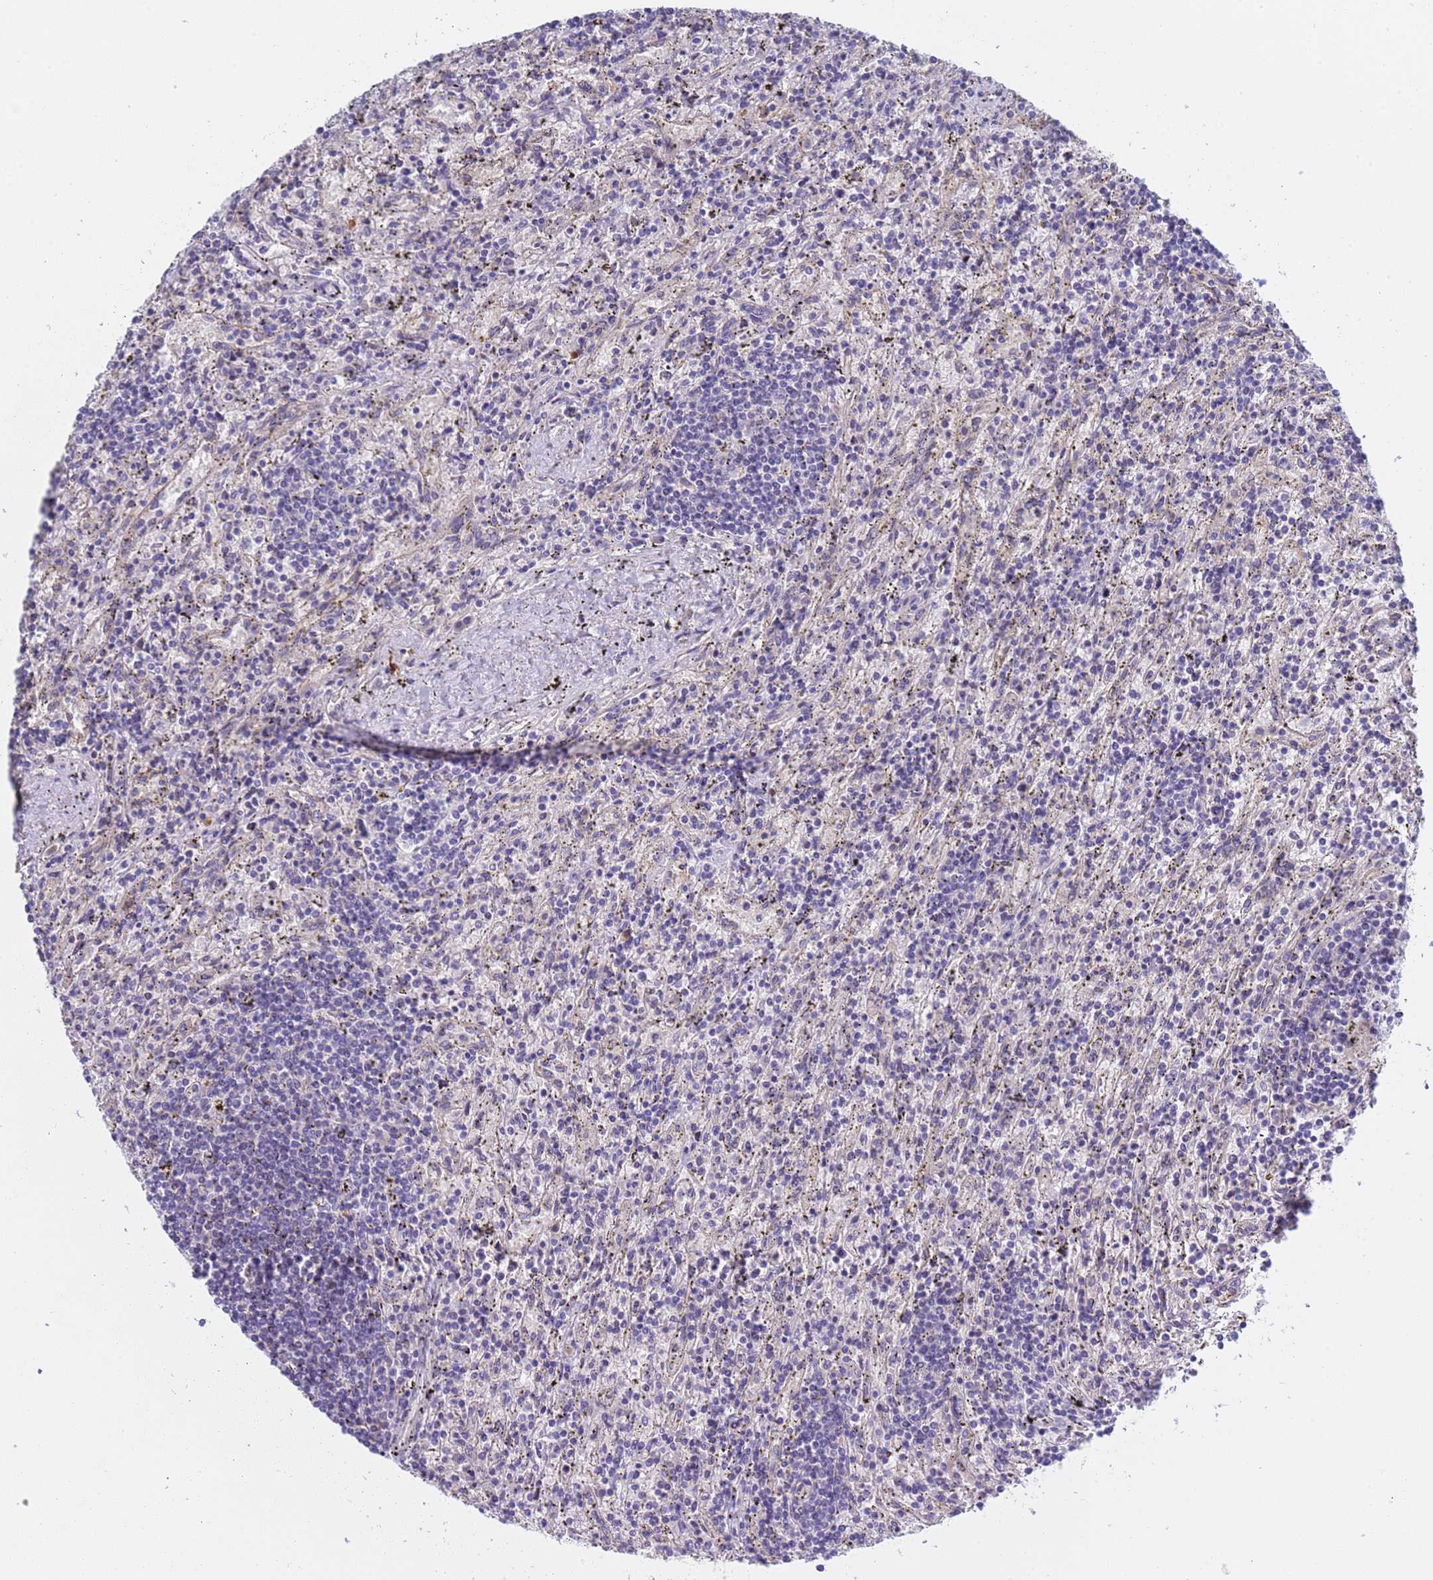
{"staining": {"intensity": "negative", "quantity": "none", "location": "none"}, "tissue": "lymphoma", "cell_type": "Tumor cells", "image_type": "cancer", "snomed": [{"axis": "morphology", "description": "Malignant lymphoma, non-Hodgkin's type, Low grade"}, {"axis": "topography", "description": "Spleen"}], "caption": "This is an immunohistochemistry (IHC) image of low-grade malignant lymphoma, non-Hodgkin's type. There is no expression in tumor cells.", "gene": "C4orf46", "patient": {"sex": "male", "age": 76}}